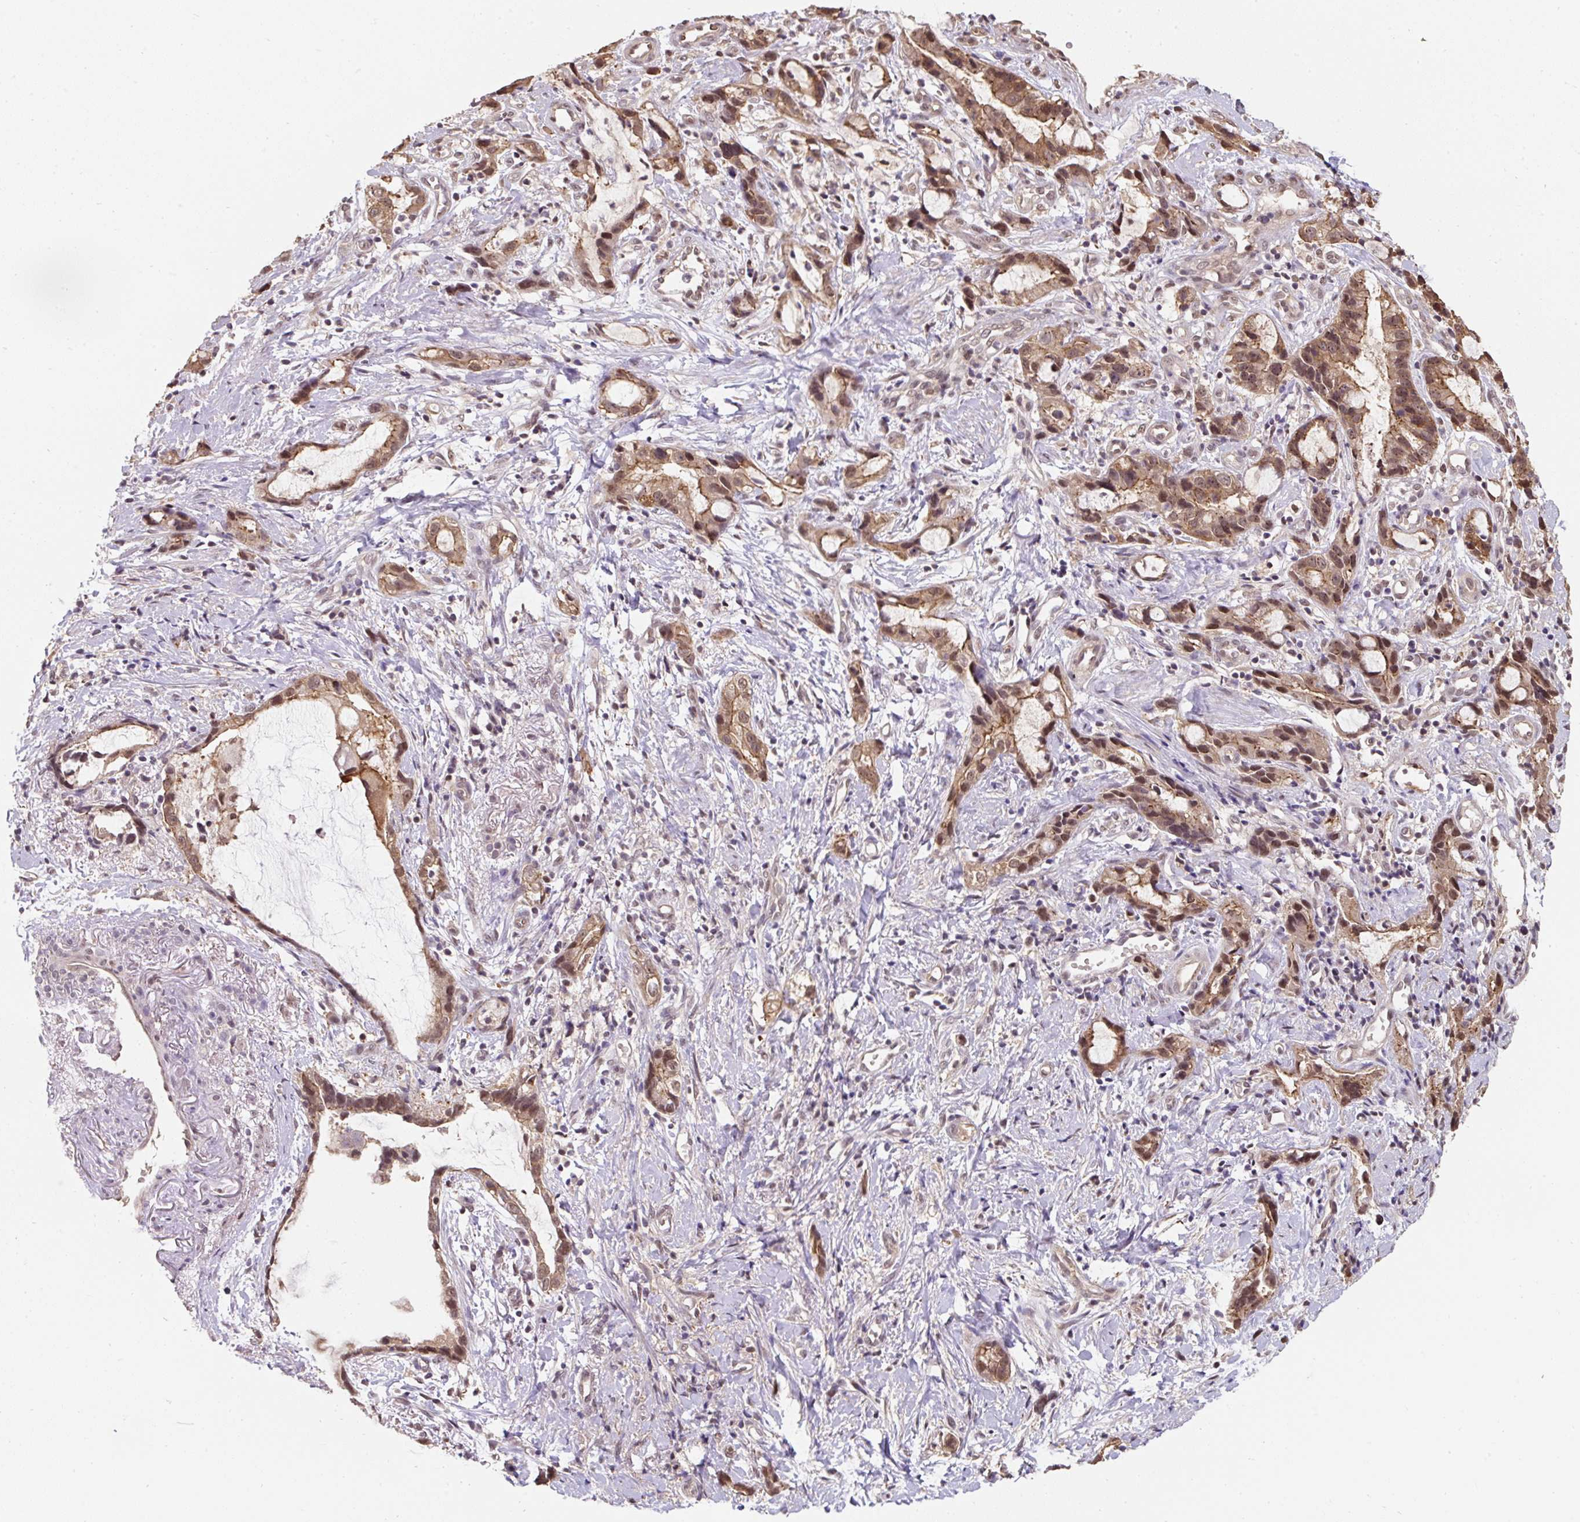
{"staining": {"intensity": "moderate", "quantity": ">75%", "location": "cytoplasmic/membranous,nuclear"}, "tissue": "stomach cancer", "cell_type": "Tumor cells", "image_type": "cancer", "snomed": [{"axis": "morphology", "description": "Adenocarcinoma, NOS"}, {"axis": "topography", "description": "Stomach"}], "caption": "Protein expression by IHC exhibits moderate cytoplasmic/membranous and nuclear staining in approximately >75% of tumor cells in stomach cancer.", "gene": "ST13", "patient": {"sex": "male", "age": 55}}